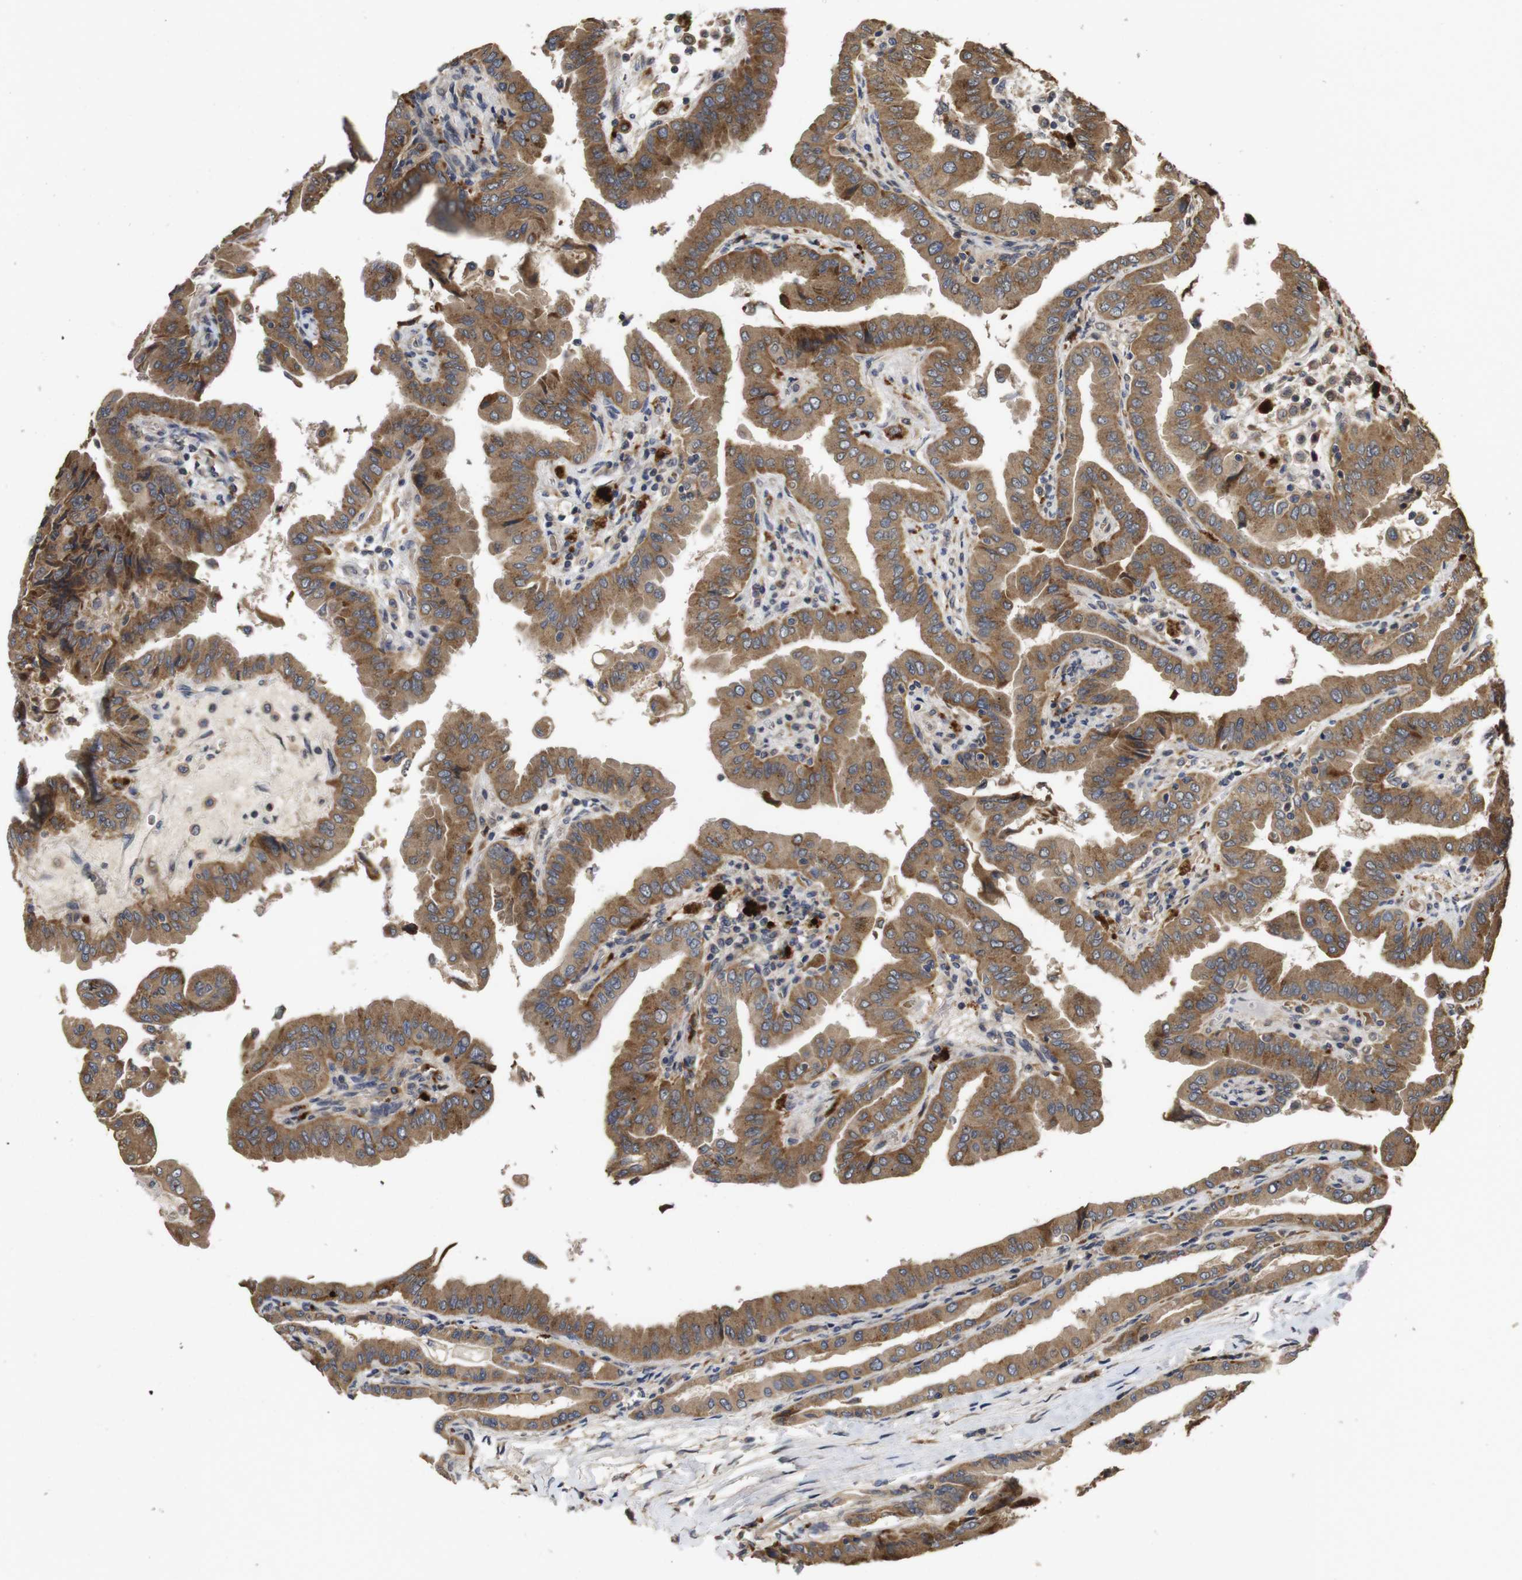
{"staining": {"intensity": "moderate", "quantity": ">75%", "location": "cytoplasmic/membranous"}, "tissue": "thyroid cancer", "cell_type": "Tumor cells", "image_type": "cancer", "snomed": [{"axis": "morphology", "description": "Papillary adenocarcinoma, NOS"}, {"axis": "topography", "description": "Thyroid gland"}], "caption": "About >75% of tumor cells in thyroid cancer reveal moderate cytoplasmic/membranous protein staining as visualized by brown immunohistochemical staining.", "gene": "PTPN14", "patient": {"sex": "male", "age": 33}}